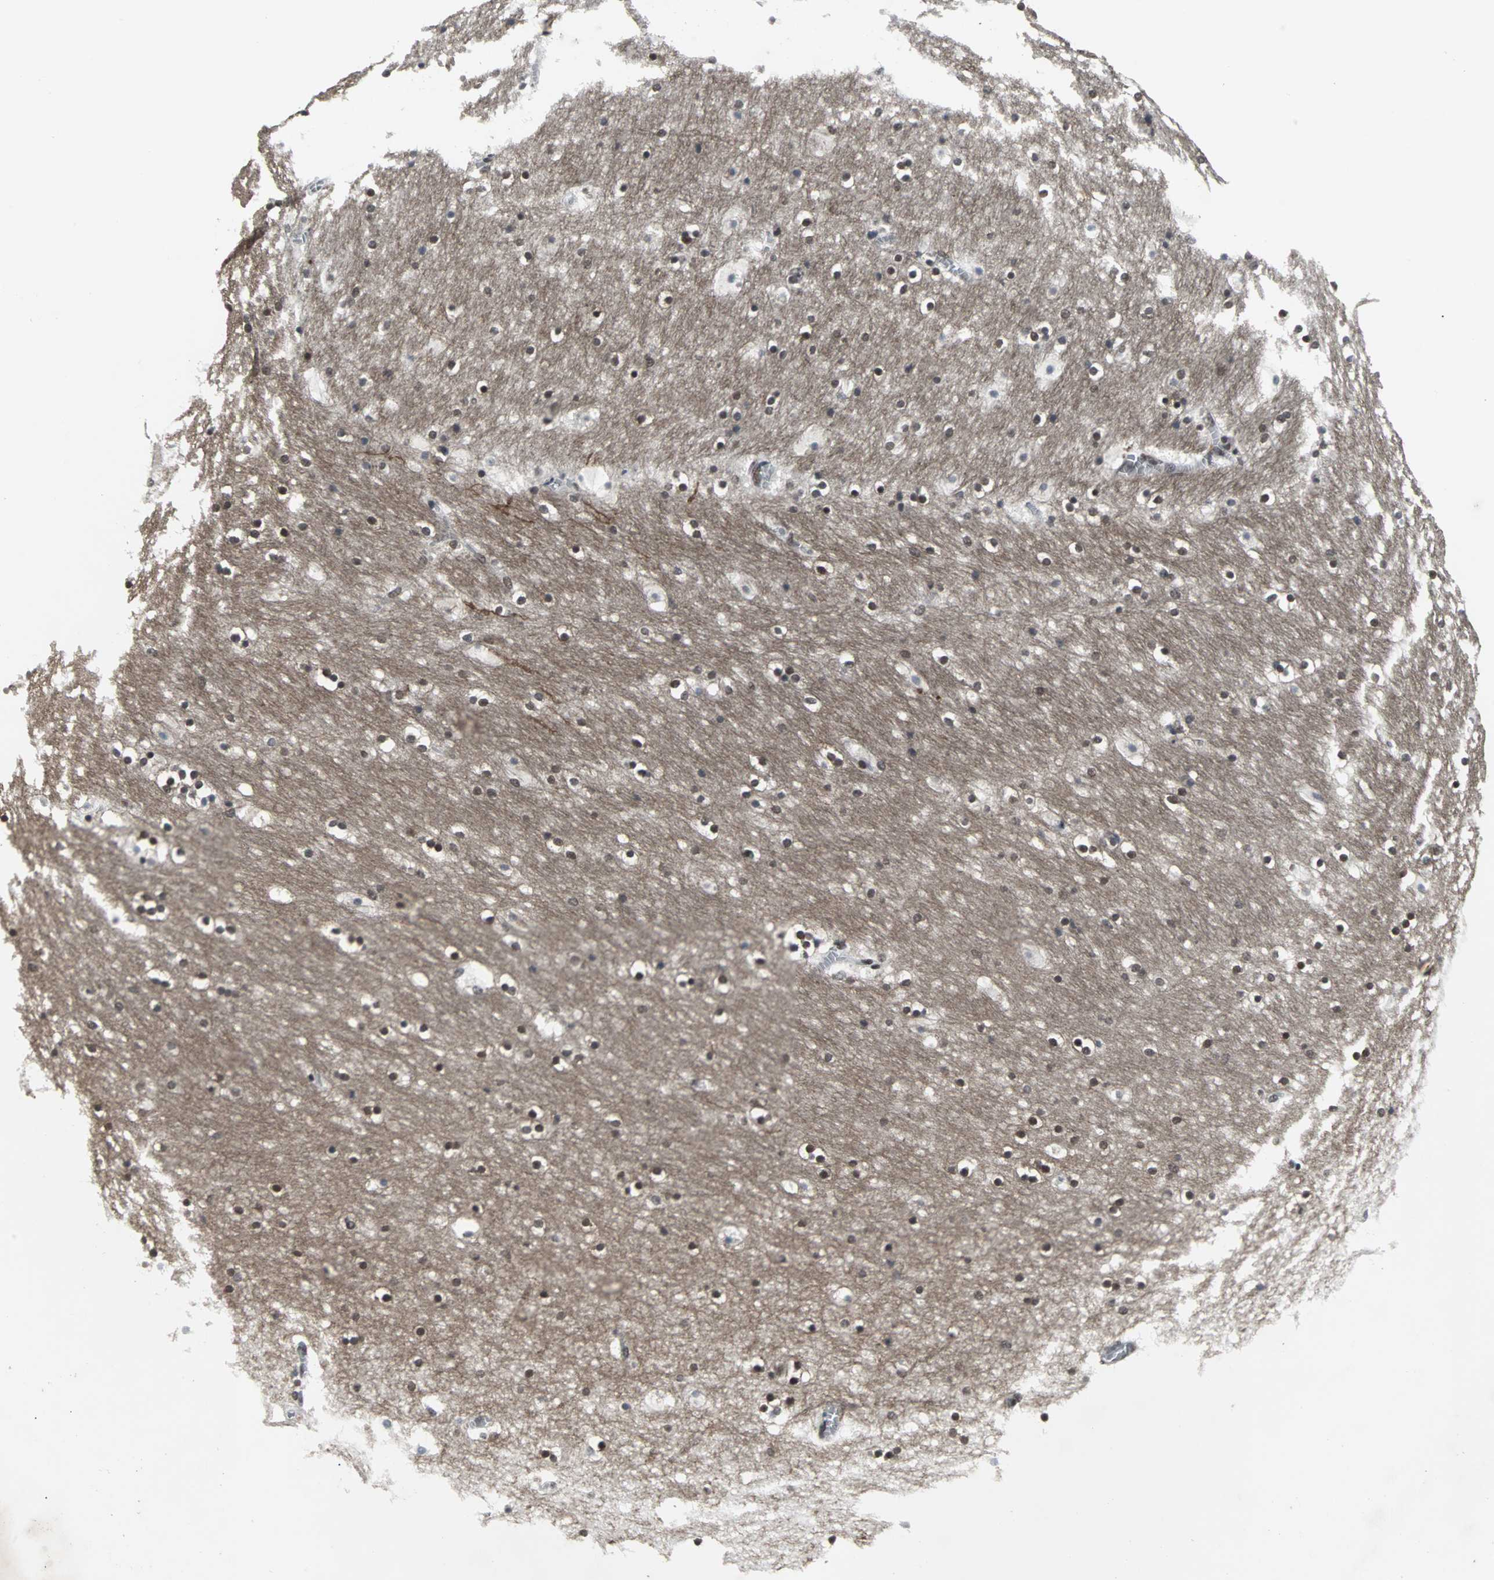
{"staining": {"intensity": "moderate", "quantity": ">75%", "location": "nuclear"}, "tissue": "hippocampus", "cell_type": "Glial cells", "image_type": "normal", "snomed": [{"axis": "morphology", "description": "Normal tissue, NOS"}, {"axis": "topography", "description": "Hippocampus"}], "caption": "Immunohistochemistry (IHC) photomicrograph of unremarkable human hippocampus stained for a protein (brown), which shows medium levels of moderate nuclear expression in approximately >75% of glial cells.", "gene": "PNKP", "patient": {"sex": "male", "age": 45}}